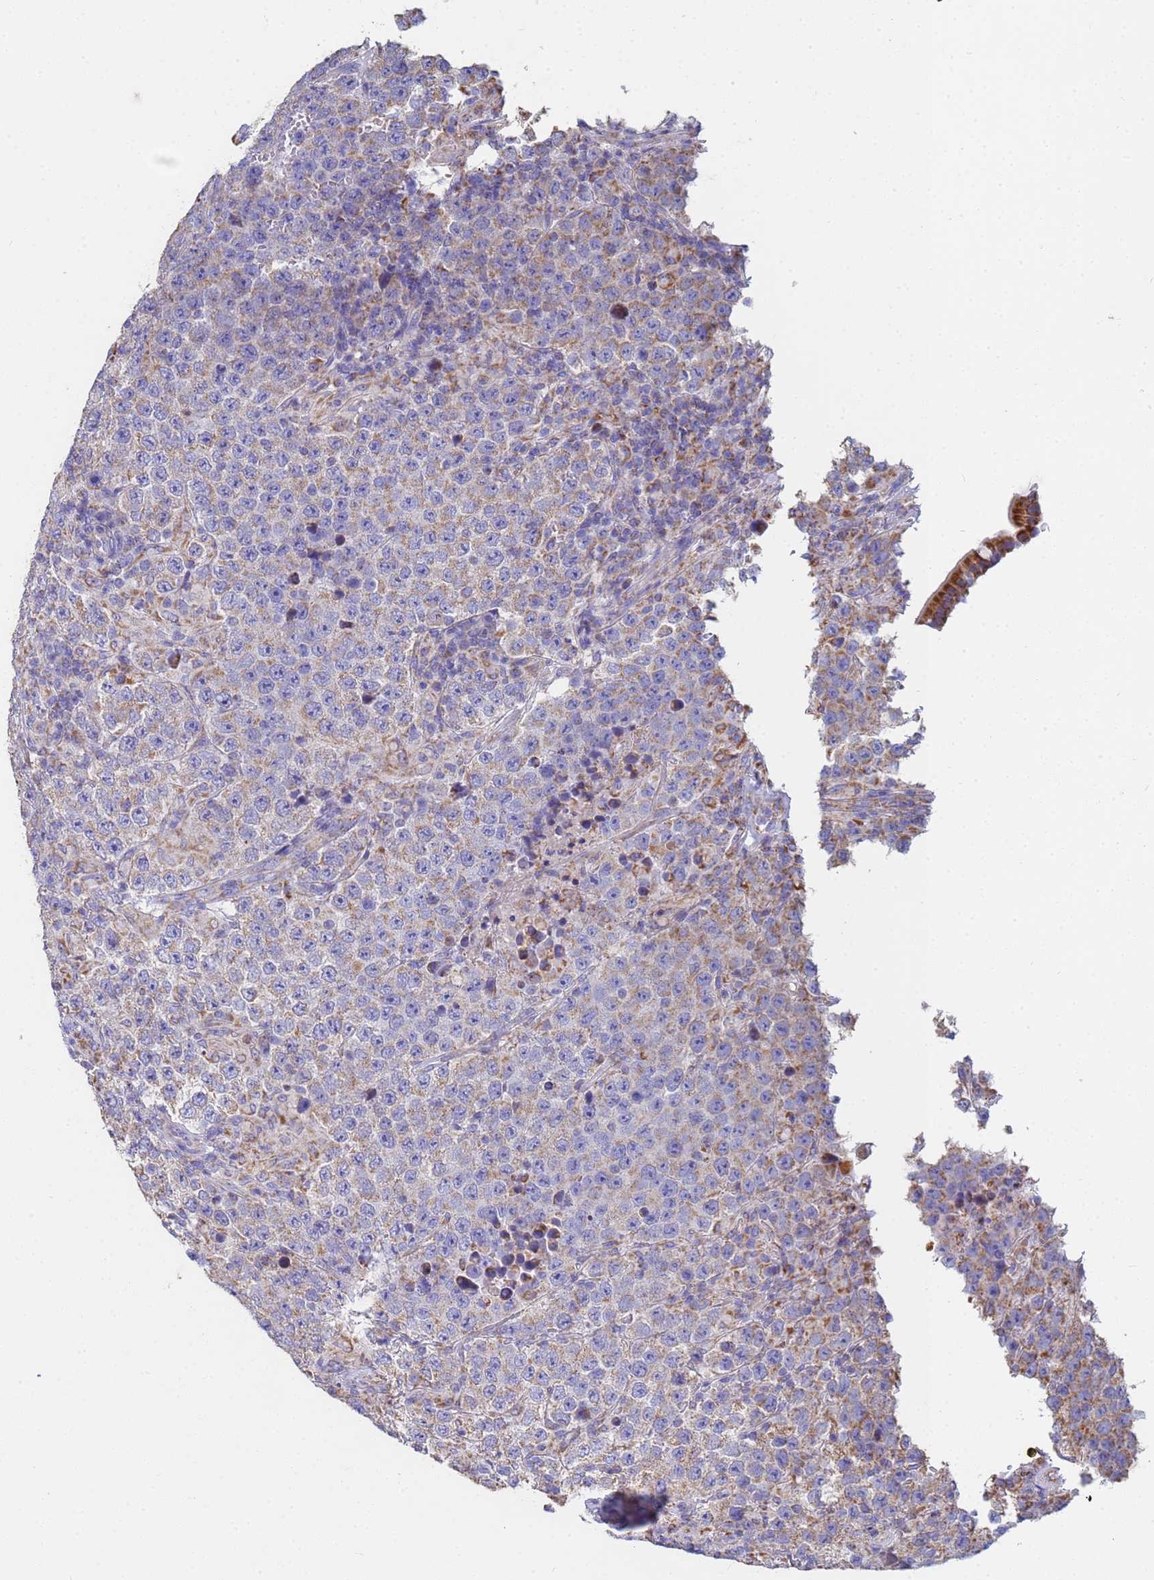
{"staining": {"intensity": "negative", "quantity": "none", "location": "none"}, "tissue": "testis cancer", "cell_type": "Tumor cells", "image_type": "cancer", "snomed": [{"axis": "morphology", "description": "Normal tissue, NOS"}, {"axis": "morphology", "description": "Urothelial carcinoma, High grade"}, {"axis": "morphology", "description": "Seminoma, NOS"}, {"axis": "morphology", "description": "Carcinoma, Embryonal, NOS"}, {"axis": "topography", "description": "Urinary bladder"}, {"axis": "topography", "description": "Testis"}], "caption": "Immunohistochemistry histopathology image of urothelial carcinoma (high-grade) (testis) stained for a protein (brown), which demonstrates no expression in tumor cells.", "gene": "UQCRH", "patient": {"sex": "male", "age": 41}}